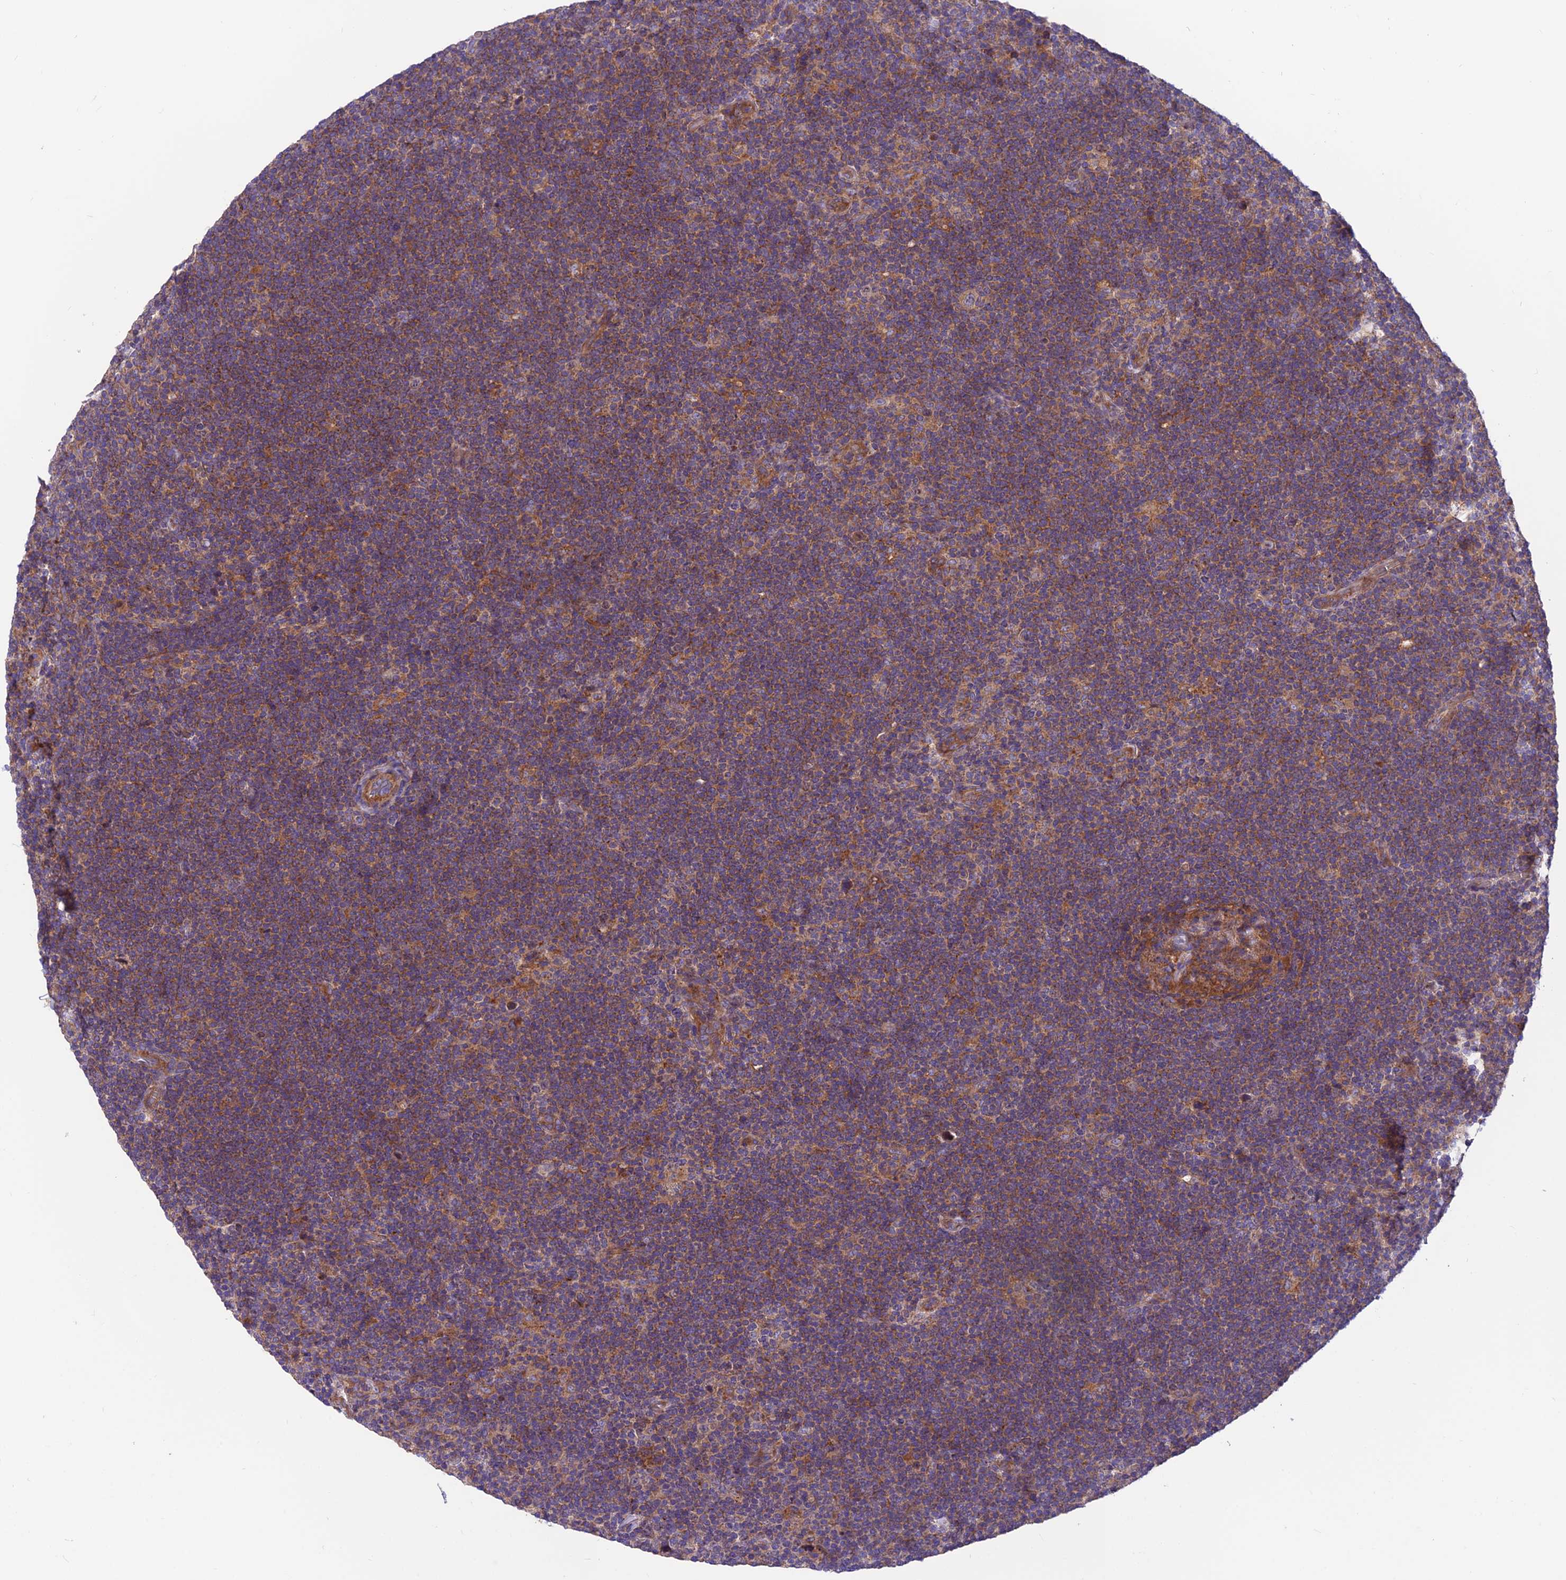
{"staining": {"intensity": "weak", "quantity": ">75%", "location": "cytoplasmic/membranous"}, "tissue": "lymphoma", "cell_type": "Tumor cells", "image_type": "cancer", "snomed": [{"axis": "morphology", "description": "Hodgkin's disease, NOS"}, {"axis": "topography", "description": "Lymph node"}], "caption": "Immunohistochemical staining of human Hodgkin's disease displays low levels of weak cytoplasmic/membranous expression in about >75% of tumor cells.", "gene": "VPS16", "patient": {"sex": "female", "age": 57}}